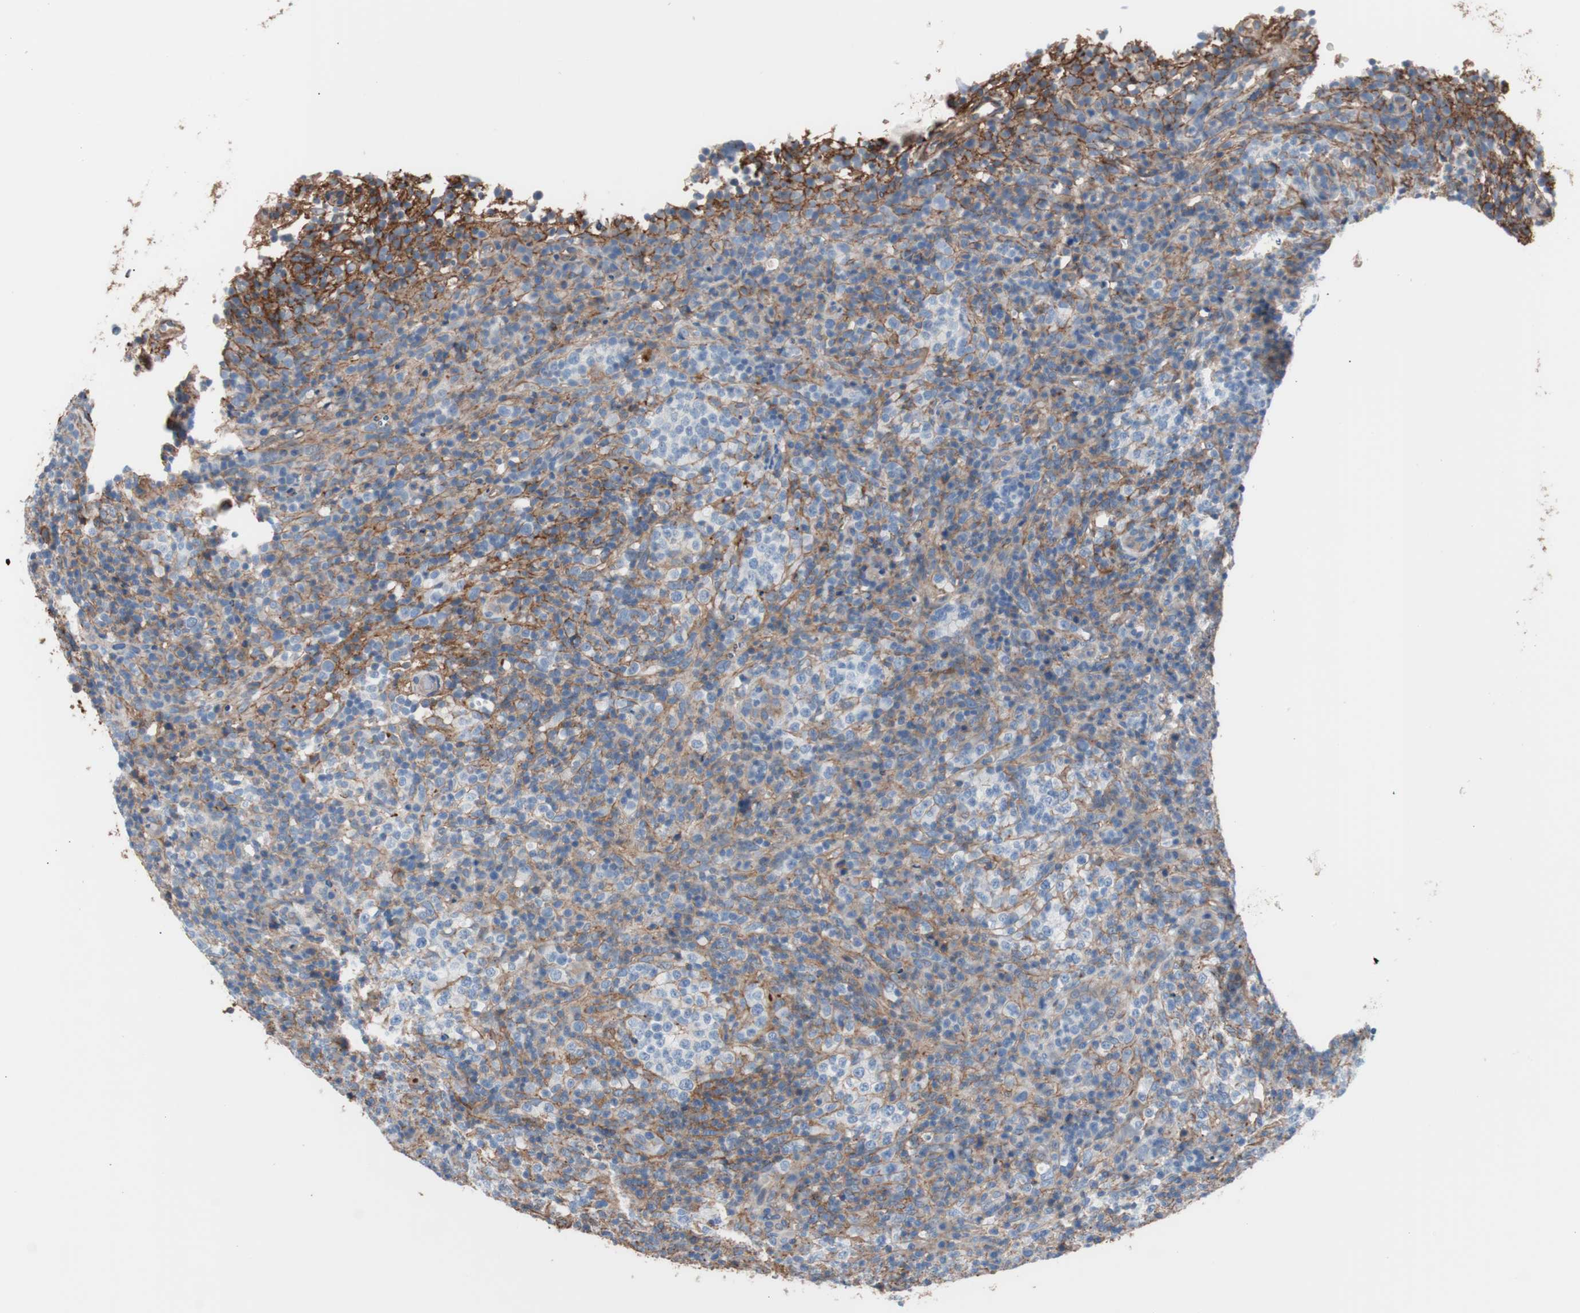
{"staining": {"intensity": "moderate", "quantity": "25%-75%", "location": "cytoplasmic/membranous"}, "tissue": "lymphoma", "cell_type": "Tumor cells", "image_type": "cancer", "snomed": [{"axis": "morphology", "description": "Malignant lymphoma, non-Hodgkin's type, High grade"}, {"axis": "topography", "description": "Lymph node"}], "caption": "Brown immunohistochemical staining in lymphoma displays moderate cytoplasmic/membranous staining in about 25%-75% of tumor cells.", "gene": "CD81", "patient": {"sex": "female", "age": 76}}